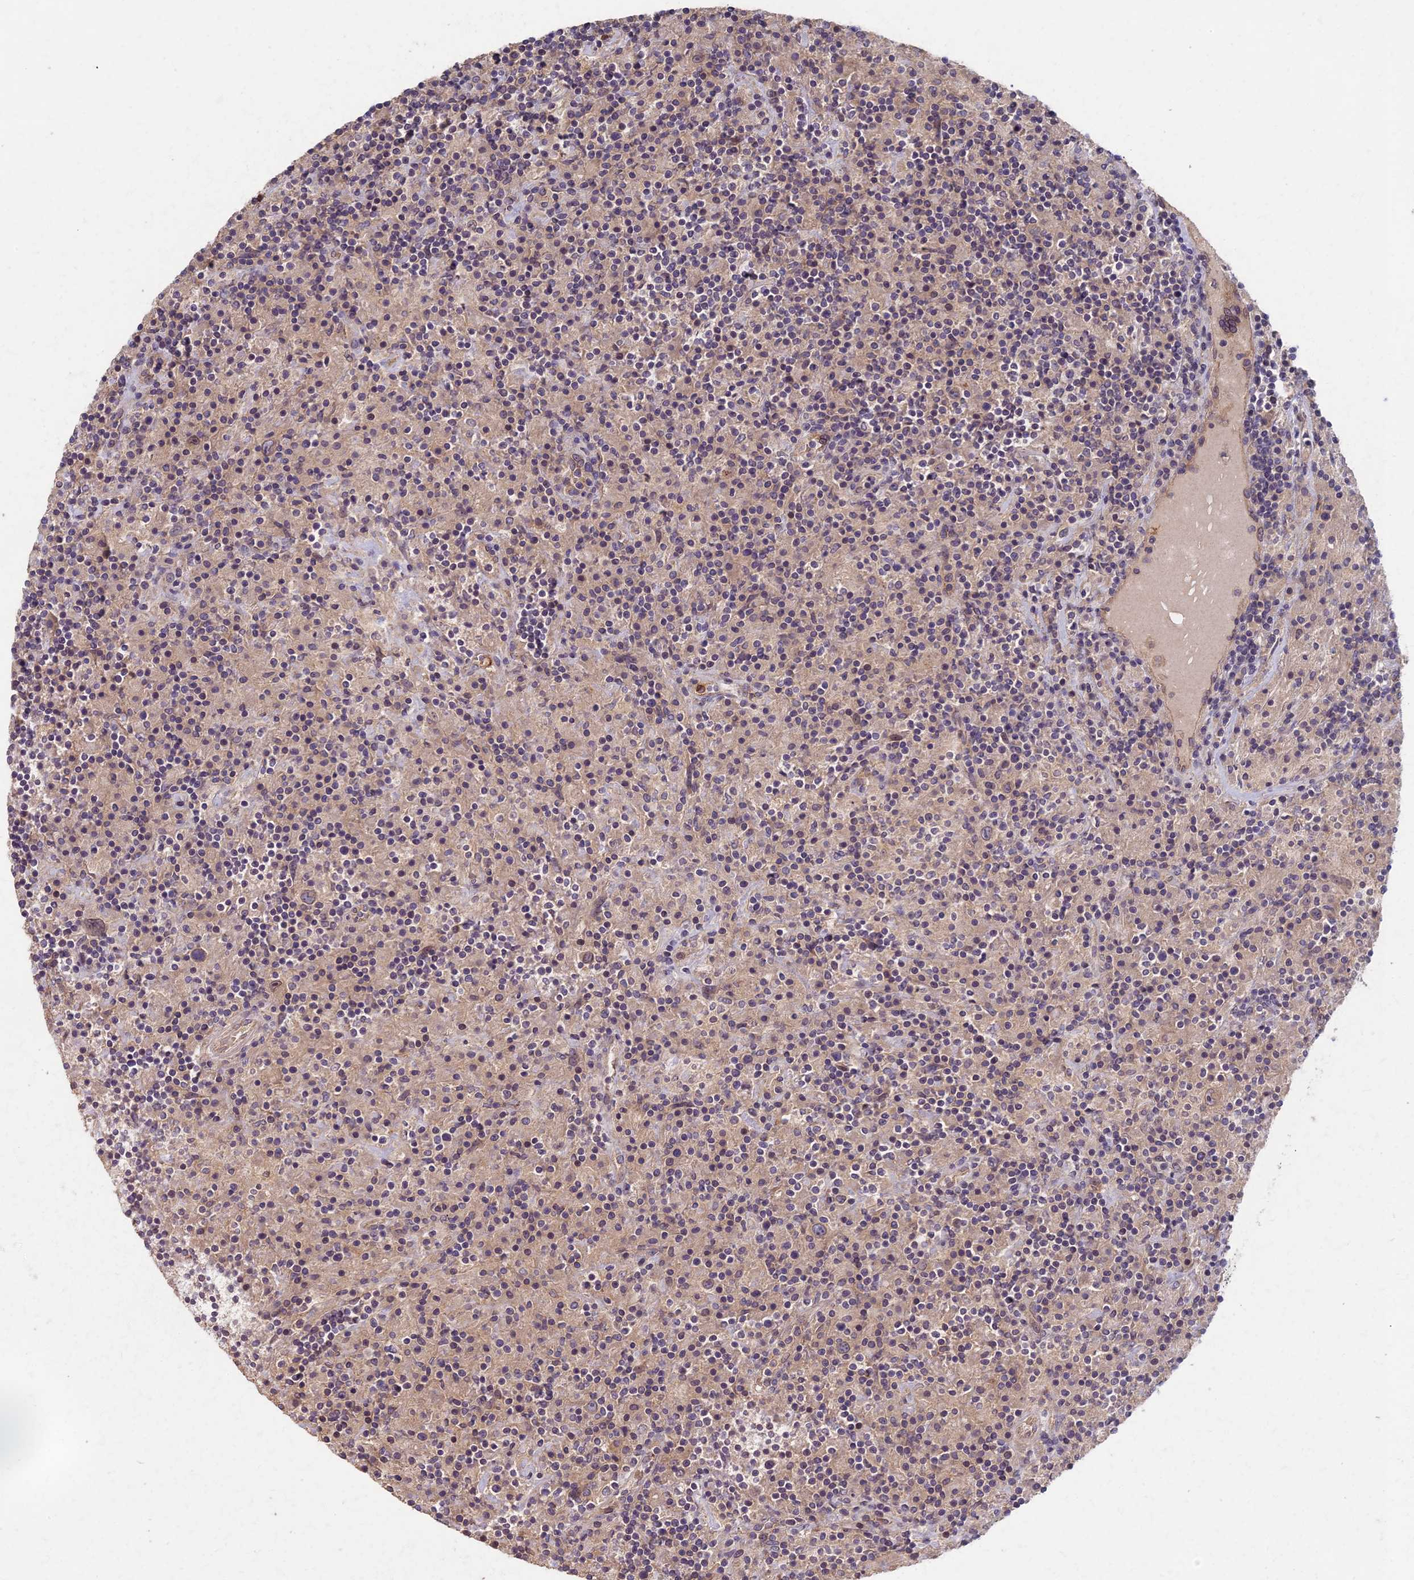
{"staining": {"intensity": "weak", "quantity": "25%-75%", "location": "cytoplasmic/membranous"}, "tissue": "lymphoma", "cell_type": "Tumor cells", "image_type": "cancer", "snomed": [{"axis": "morphology", "description": "Hodgkin's disease, NOS"}, {"axis": "topography", "description": "Lymph node"}], "caption": "Hodgkin's disease tissue exhibits weak cytoplasmic/membranous positivity in about 25%-75% of tumor cells, visualized by immunohistochemistry. The staining was performed using DAB to visualize the protein expression in brown, while the nuclei were stained in blue with hematoxylin (Magnification: 20x).", "gene": "AP4E1", "patient": {"sex": "male", "age": 70}}